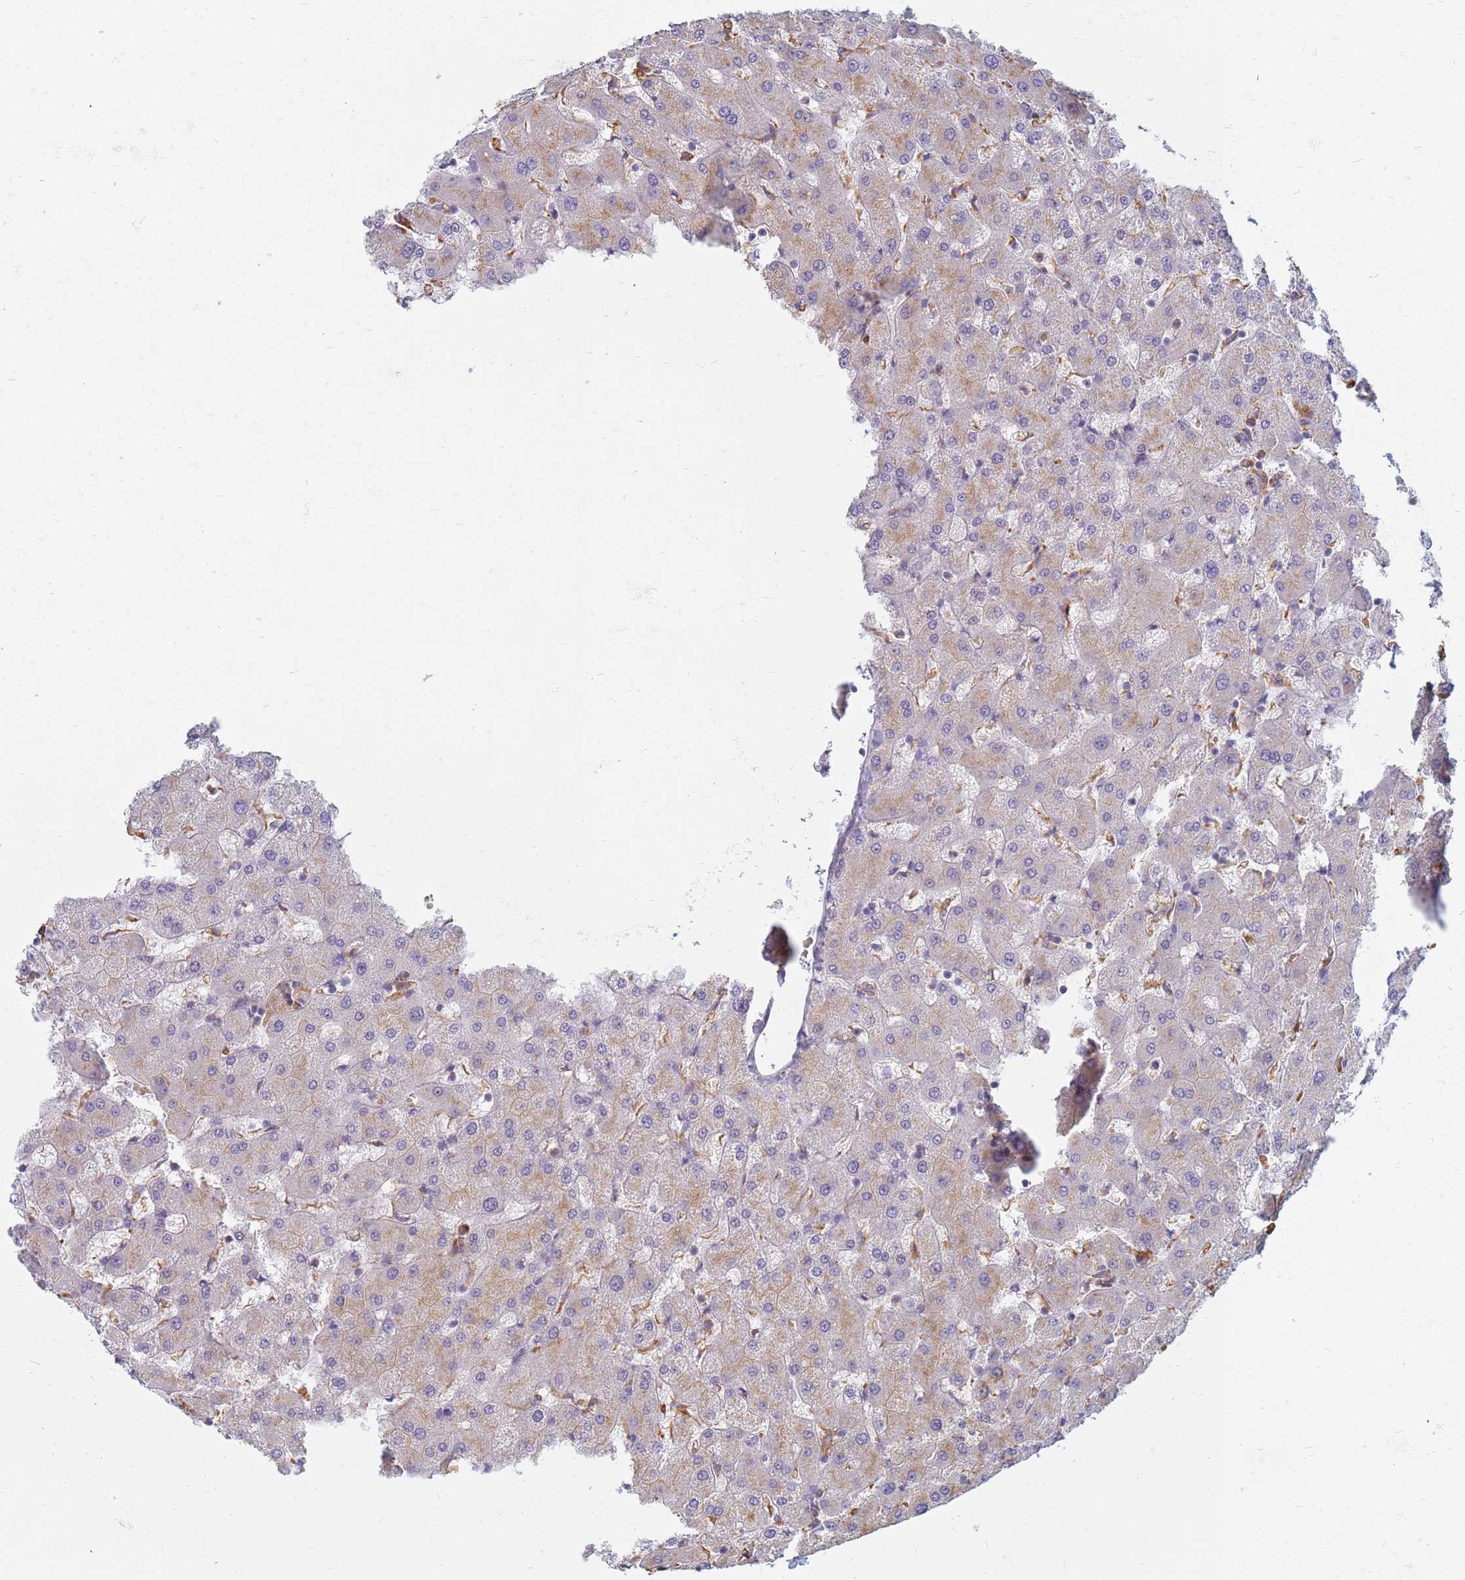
{"staining": {"intensity": "negative", "quantity": "none", "location": "none"}, "tissue": "liver", "cell_type": "Cholangiocytes", "image_type": "normal", "snomed": [{"axis": "morphology", "description": "Normal tissue, NOS"}, {"axis": "topography", "description": "Liver"}], "caption": "This is an immunohistochemistry micrograph of unremarkable liver. There is no staining in cholangiocytes.", "gene": "ATP6V1E1", "patient": {"sex": "female", "age": 63}}